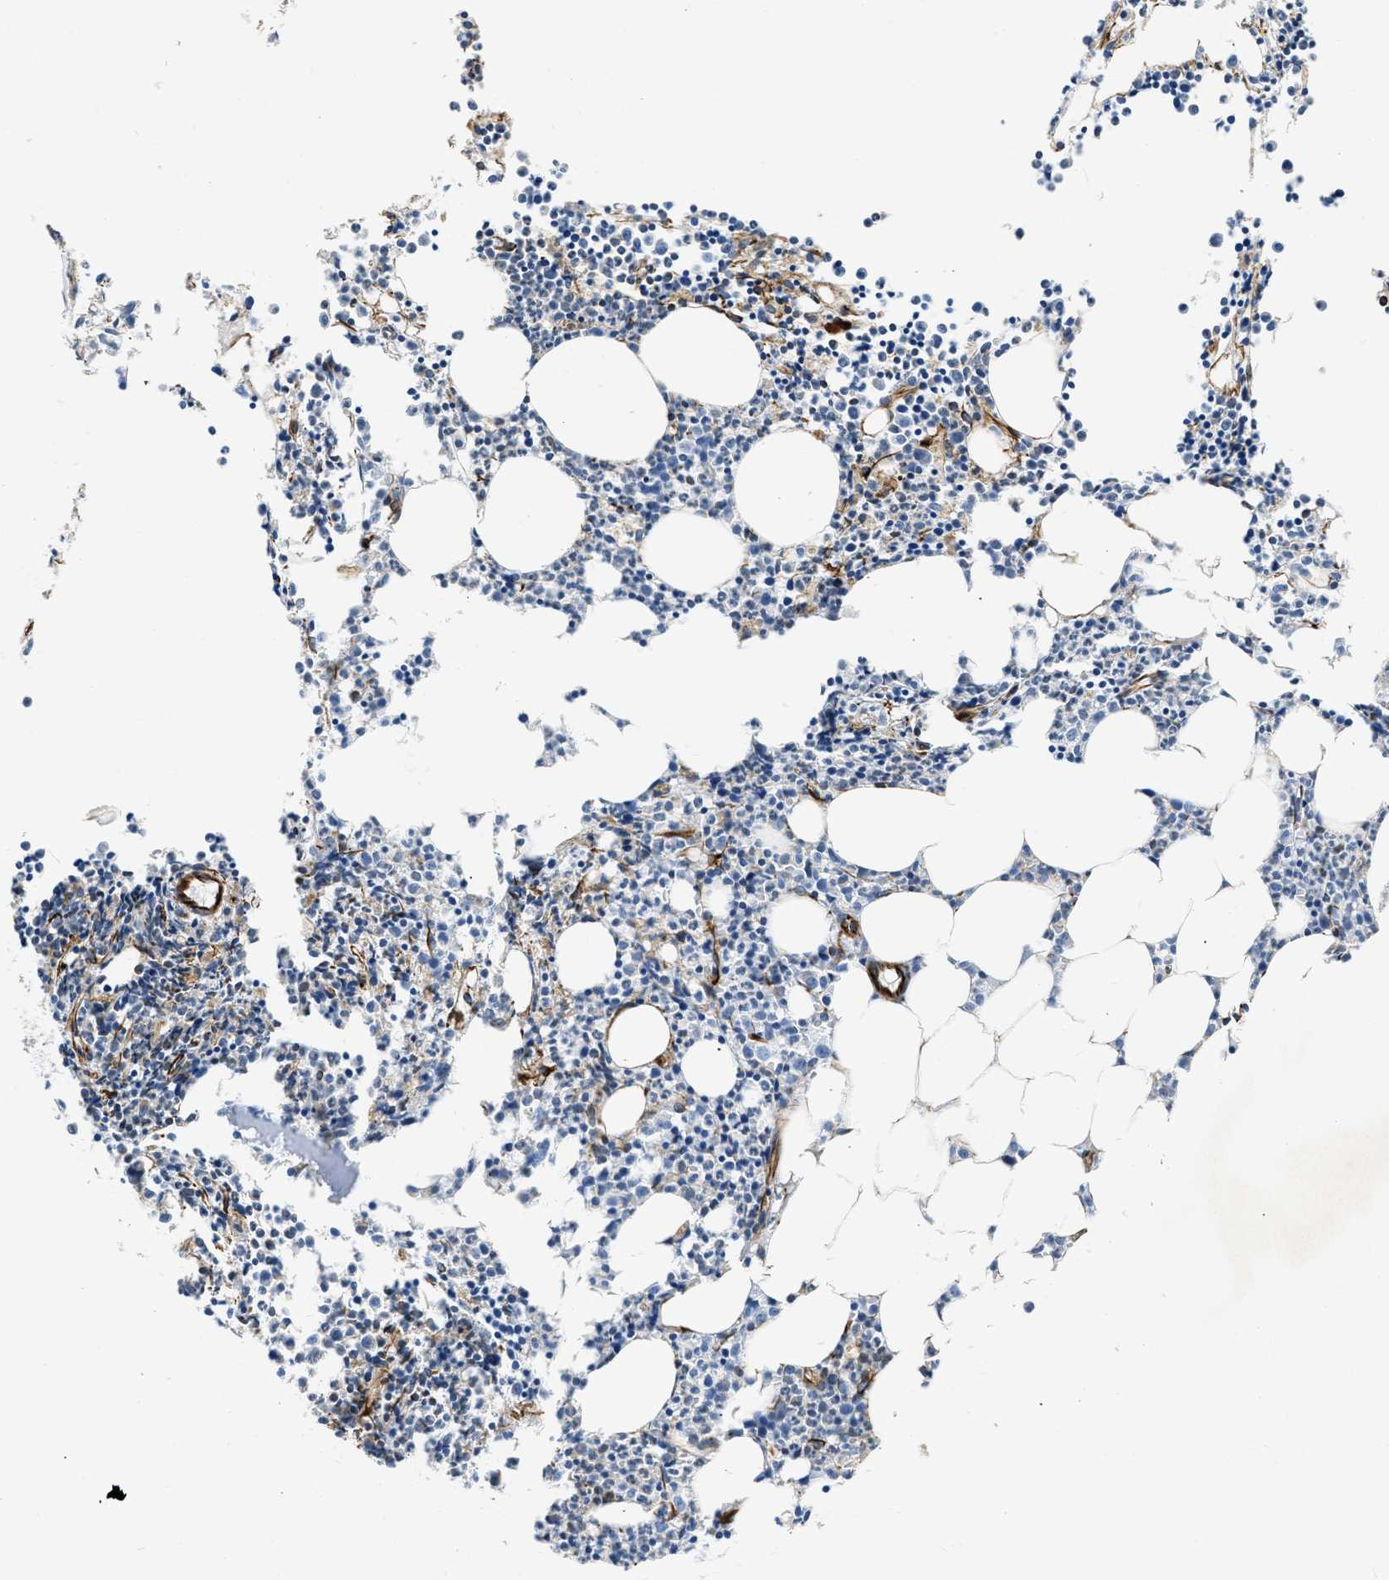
{"staining": {"intensity": "moderate", "quantity": "<25%", "location": "cytoplasmic/membranous"}, "tissue": "bone marrow", "cell_type": "Hematopoietic cells", "image_type": "normal", "snomed": [{"axis": "morphology", "description": "Normal tissue, NOS"}, {"axis": "morphology", "description": "Inflammation, NOS"}, {"axis": "topography", "description": "Bone marrow"}], "caption": "Protein staining demonstrates moderate cytoplasmic/membranous positivity in about <25% of hematopoietic cells in benign bone marrow.", "gene": "ULK4", "patient": {"sex": "female", "age": 53}}